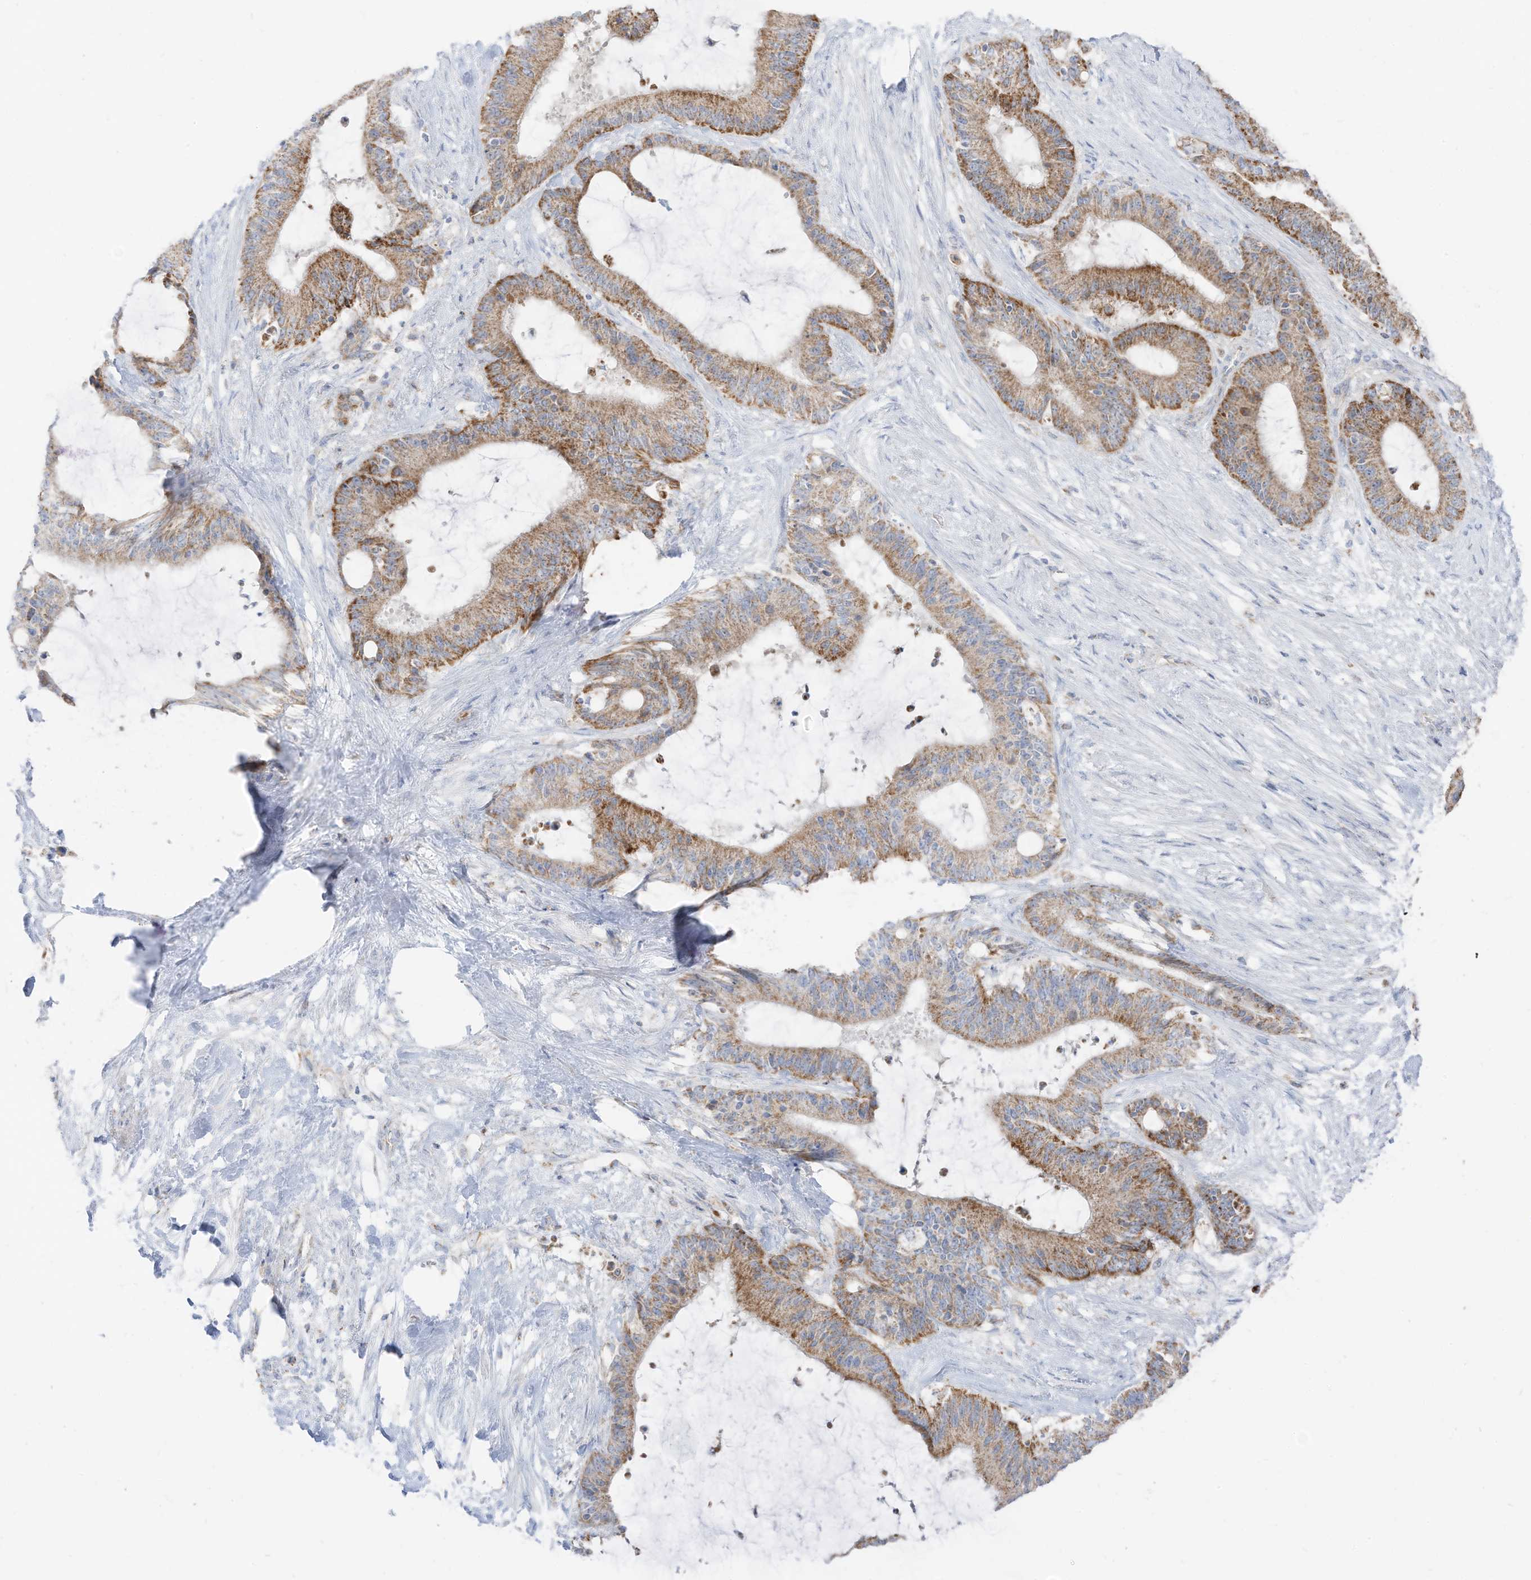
{"staining": {"intensity": "moderate", "quantity": ">75%", "location": "cytoplasmic/membranous"}, "tissue": "liver cancer", "cell_type": "Tumor cells", "image_type": "cancer", "snomed": [{"axis": "morphology", "description": "Normal tissue, NOS"}, {"axis": "morphology", "description": "Cholangiocarcinoma"}, {"axis": "topography", "description": "Liver"}, {"axis": "topography", "description": "Peripheral nerve tissue"}], "caption": "A micrograph showing moderate cytoplasmic/membranous expression in about >75% of tumor cells in liver cancer, as visualized by brown immunohistochemical staining.", "gene": "ETHE1", "patient": {"sex": "female", "age": 73}}